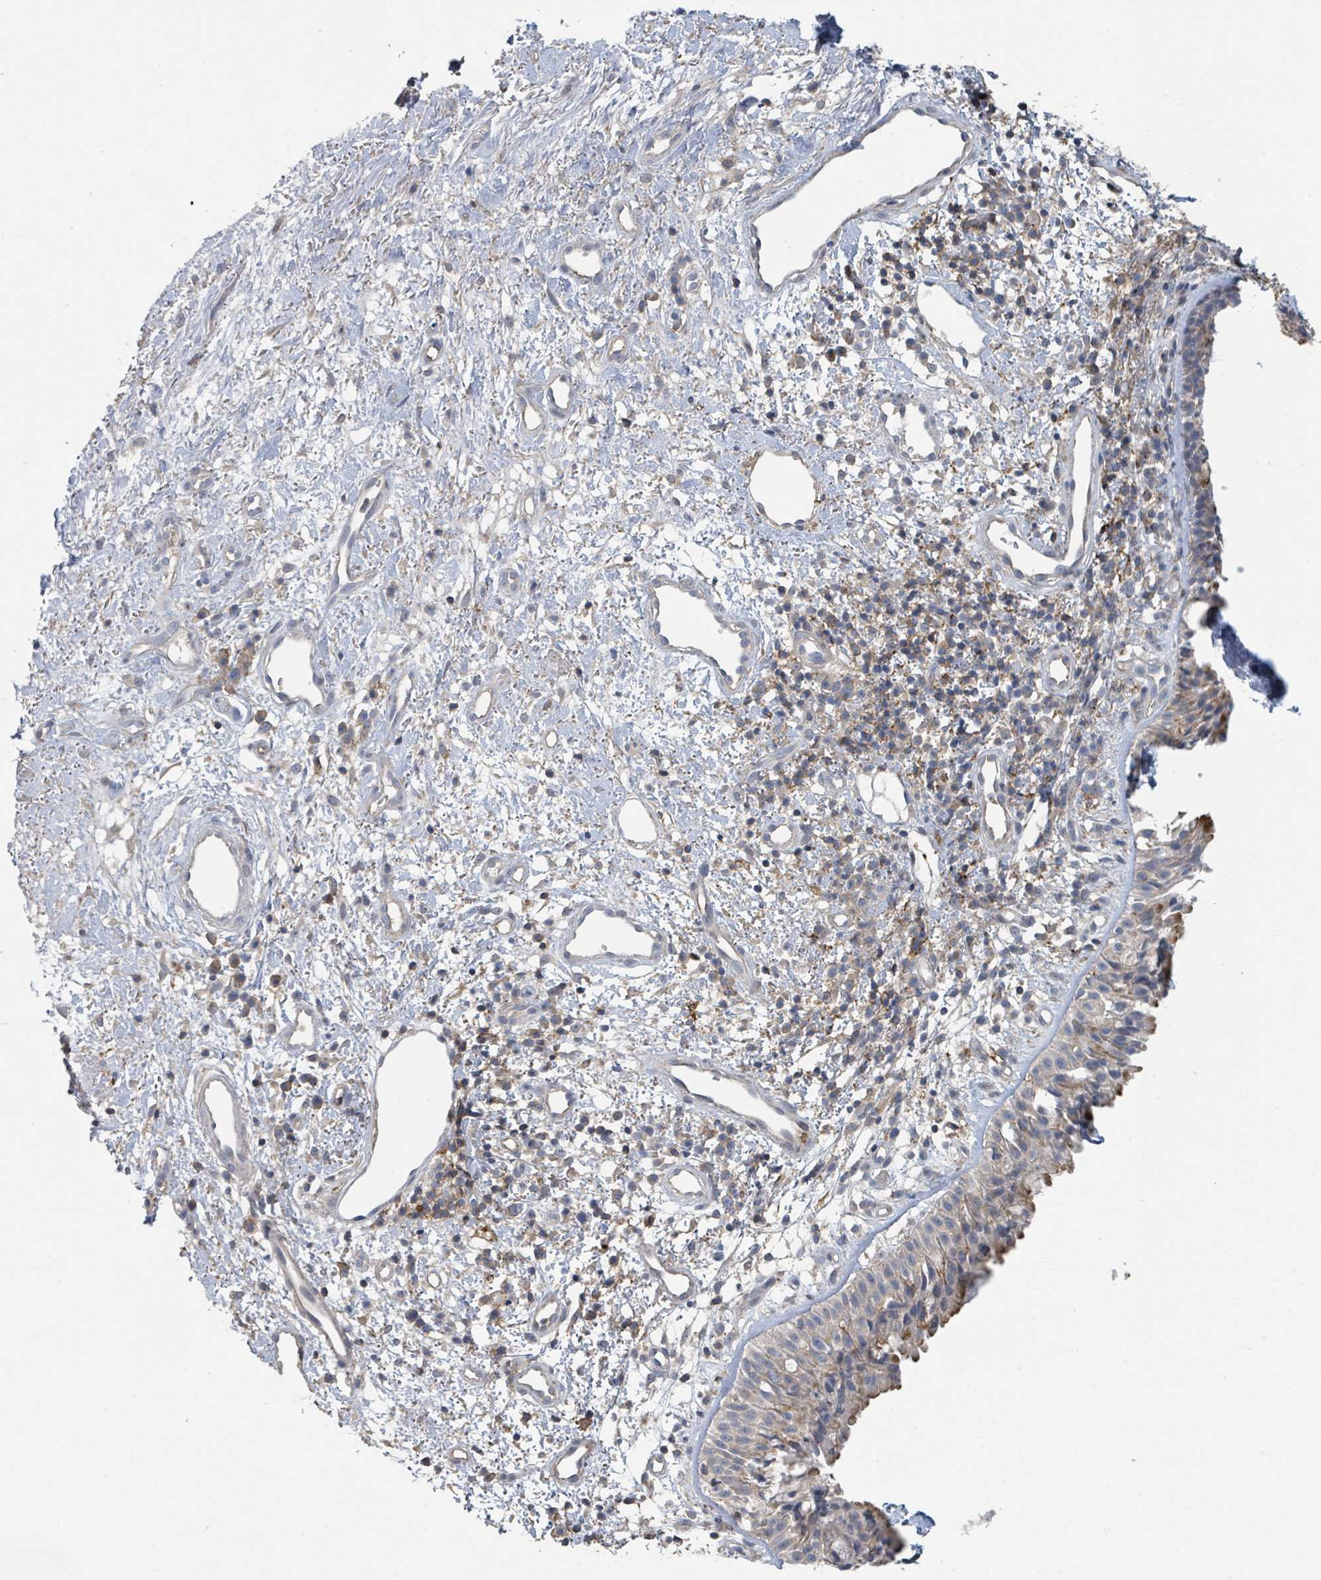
{"staining": {"intensity": "weak", "quantity": "<25%", "location": "cytoplasmic/membranous"}, "tissue": "nasopharynx", "cell_type": "Respiratory epithelial cells", "image_type": "normal", "snomed": [{"axis": "morphology", "description": "Normal tissue, NOS"}, {"axis": "topography", "description": "Cartilage tissue"}, {"axis": "topography", "description": "Nasopharynx"}, {"axis": "topography", "description": "Thyroid gland"}], "caption": "Immunohistochemical staining of benign nasopharynx reveals no significant staining in respiratory epithelial cells. (Stains: DAB immunohistochemistry with hematoxylin counter stain, Microscopy: brightfield microscopy at high magnification).", "gene": "LRRC42", "patient": {"sex": "male", "age": 63}}